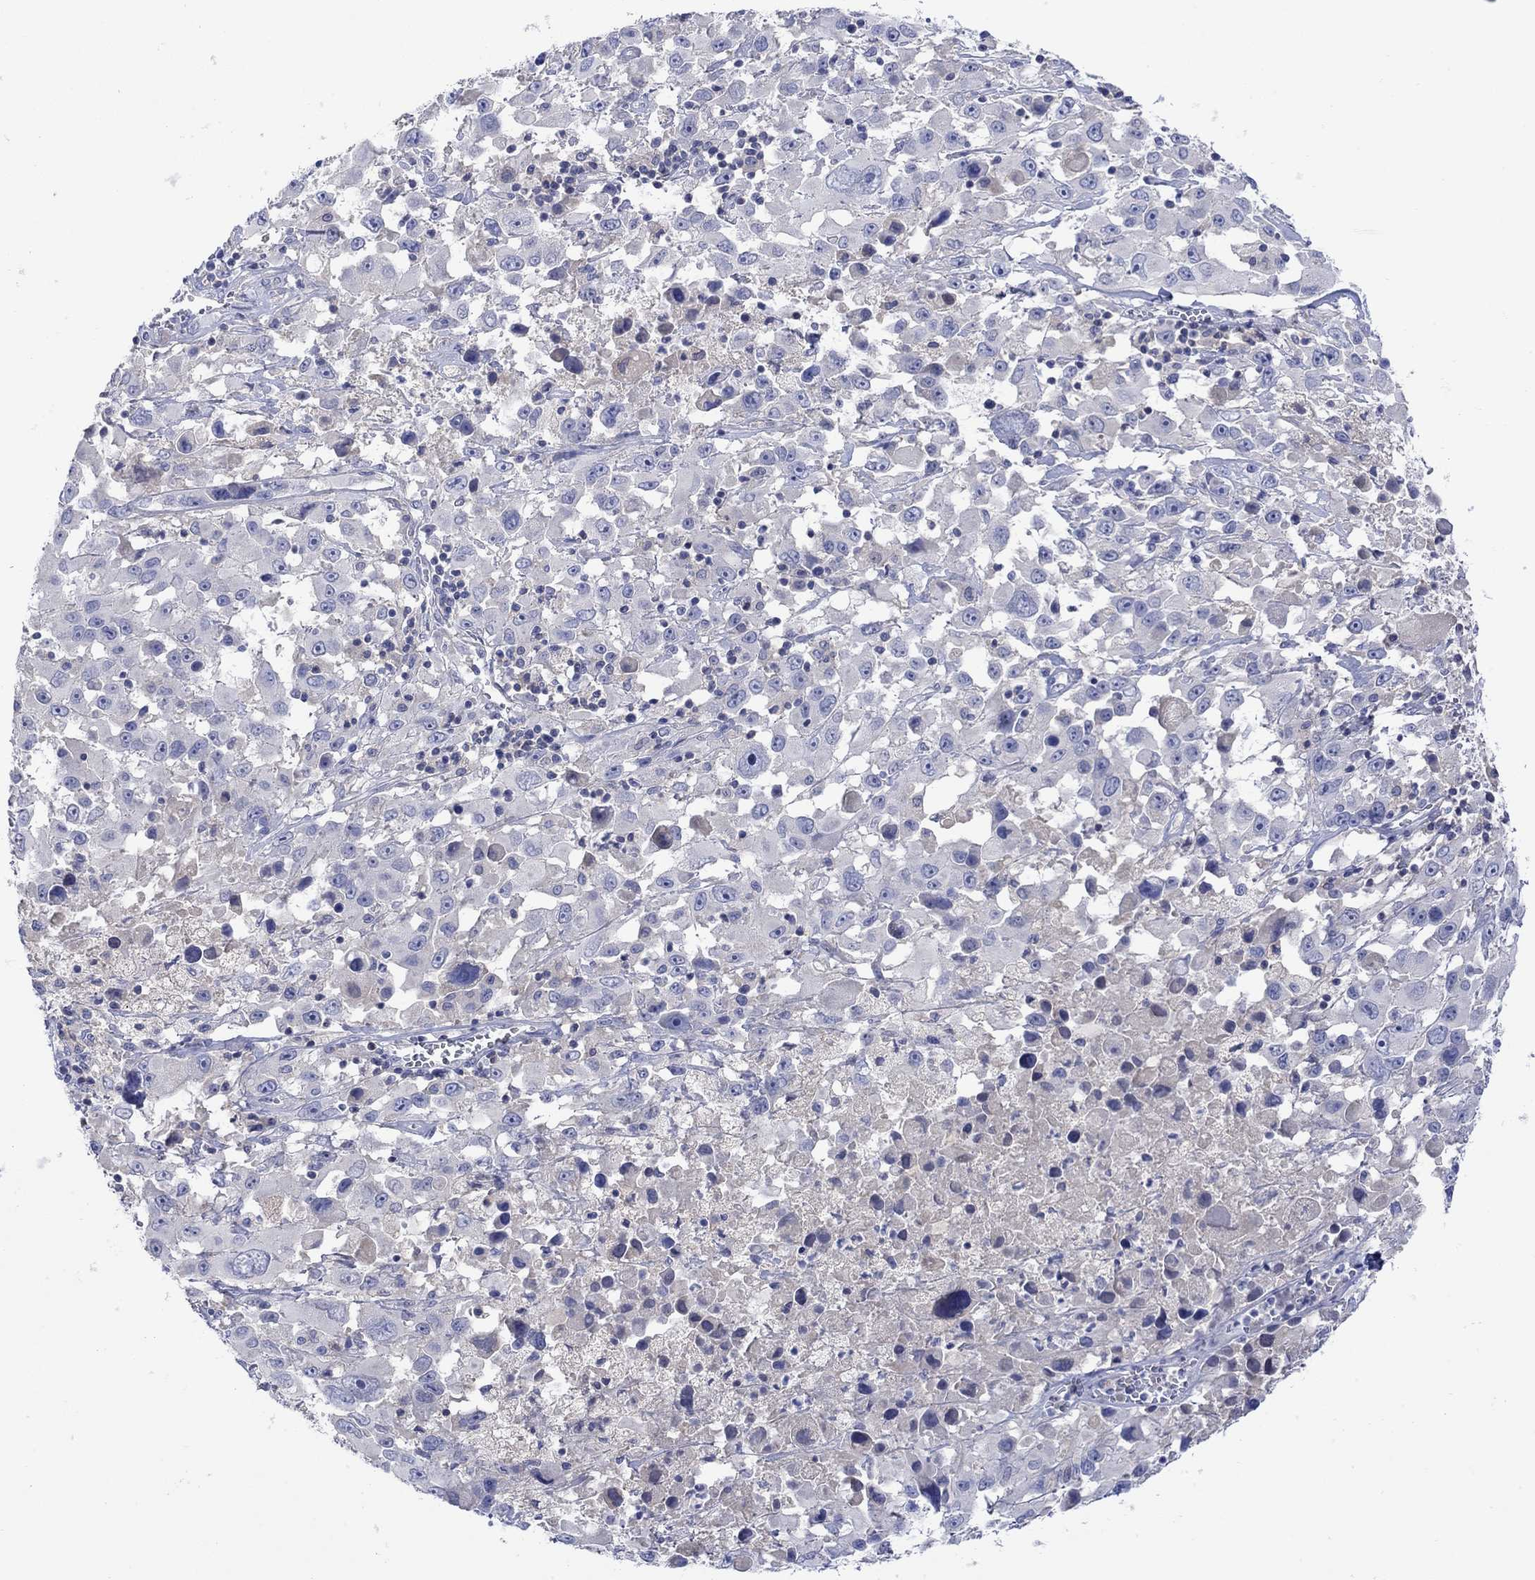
{"staining": {"intensity": "negative", "quantity": "none", "location": "none"}, "tissue": "melanoma", "cell_type": "Tumor cells", "image_type": "cancer", "snomed": [{"axis": "morphology", "description": "Malignant melanoma, Metastatic site"}, {"axis": "topography", "description": "Lymph node"}], "caption": "A photomicrograph of melanoma stained for a protein shows no brown staining in tumor cells.", "gene": "MSI1", "patient": {"sex": "male", "age": 50}}